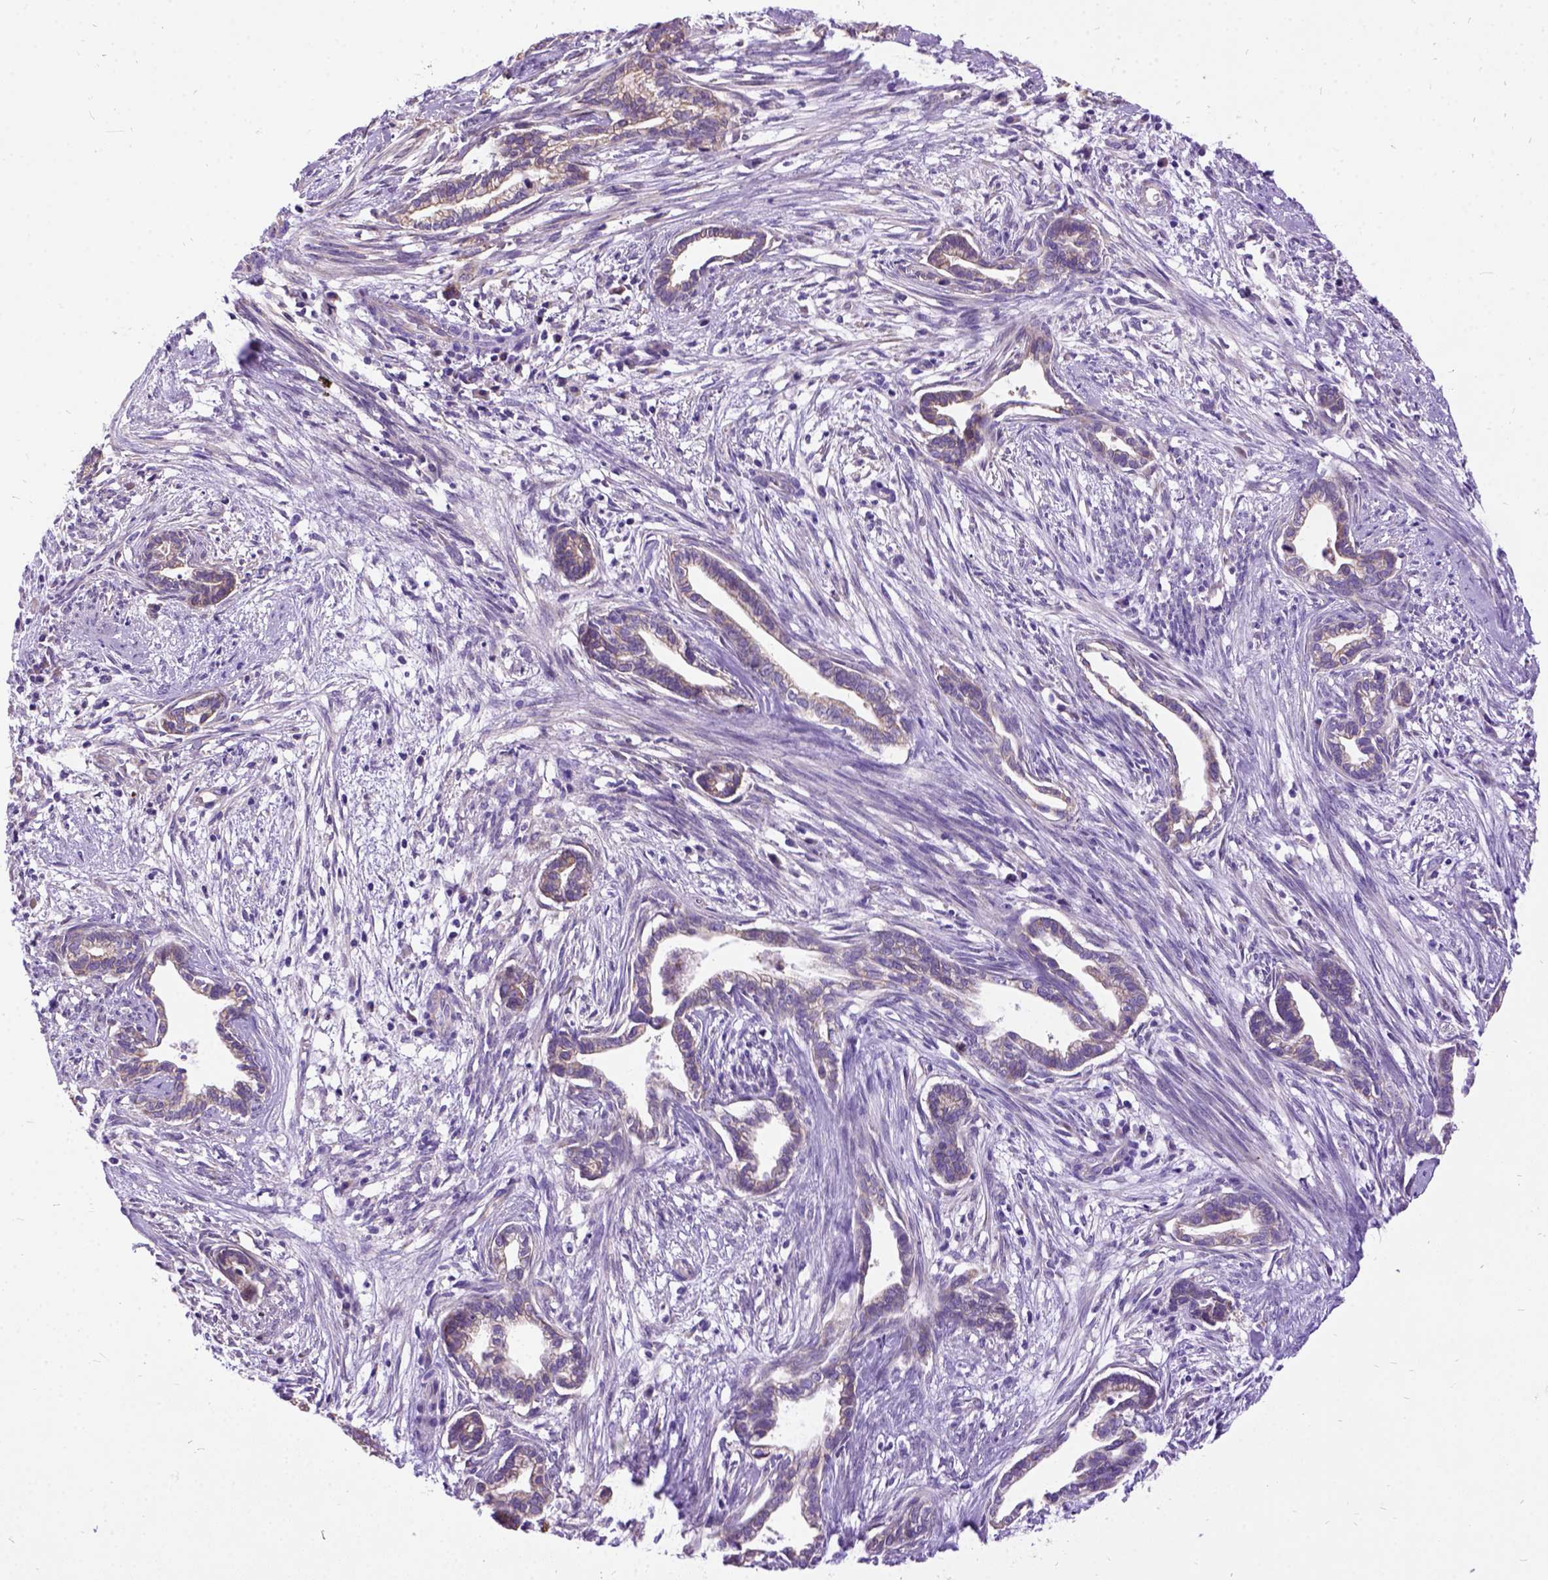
{"staining": {"intensity": "weak", "quantity": "<25%", "location": "cytoplasmic/membranous"}, "tissue": "cervical cancer", "cell_type": "Tumor cells", "image_type": "cancer", "snomed": [{"axis": "morphology", "description": "Adenocarcinoma, NOS"}, {"axis": "topography", "description": "Cervix"}], "caption": "A high-resolution image shows immunohistochemistry (IHC) staining of cervical adenocarcinoma, which demonstrates no significant expression in tumor cells. (DAB IHC visualized using brightfield microscopy, high magnification).", "gene": "CFAP54", "patient": {"sex": "female", "age": 62}}